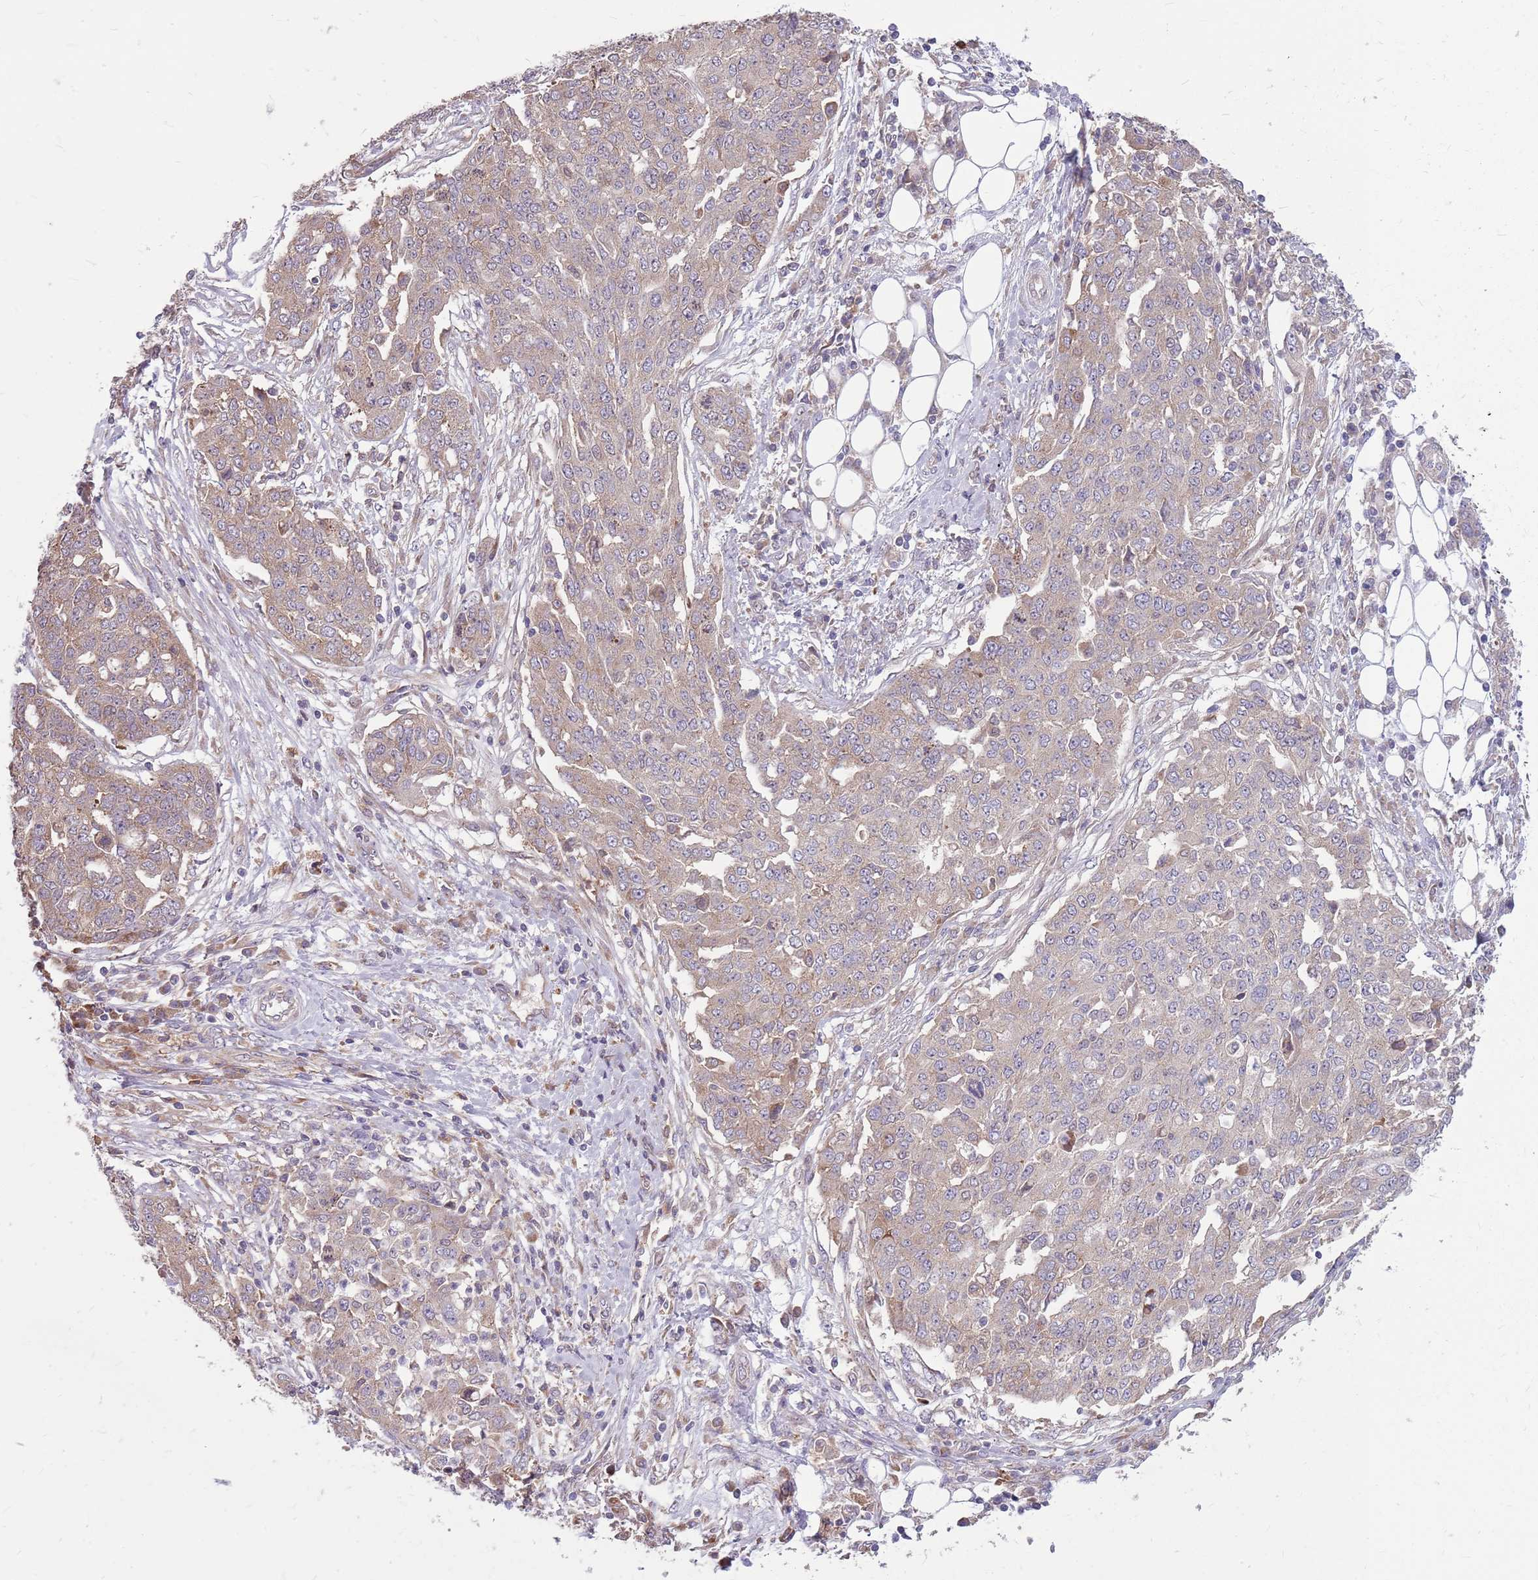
{"staining": {"intensity": "weak", "quantity": "25%-75%", "location": "cytoplasmic/membranous"}, "tissue": "ovarian cancer", "cell_type": "Tumor cells", "image_type": "cancer", "snomed": [{"axis": "morphology", "description": "Cystadenocarcinoma, serous, NOS"}, {"axis": "topography", "description": "Soft tissue"}, {"axis": "topography", "description": "Ovary"}], "caption": "Ovarian cancer (serous cystadenocarcinoma) stained with IHC exhibits weak cytoplasmic/membranous staining in about 25%-75% of tumor cells.", "gene": "PPP1R27", "patient": {"sex": "female", "age": 57}}